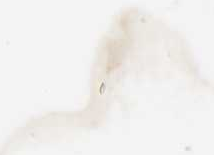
{"staining": {"intensity": "moderate", "quantity": ">75%", "location": "nuclear"}, "tissue": "cervical cancer", "cell_type": "Tumor cells", "image_type": "cancer", "snomed": [{"axis": "morphology", "description": "Squamous cell carcinoma, NOS"}, {"axis": "topography", "description": "Cervix"}], "caption": "The image exhibits staining of cervical squamous cell carcinoma, revealing moderate nuclear protein expression (brown color) within tumor cells.", "gene": "RXRA", "patient": {"sex": "female", "age": 33}}